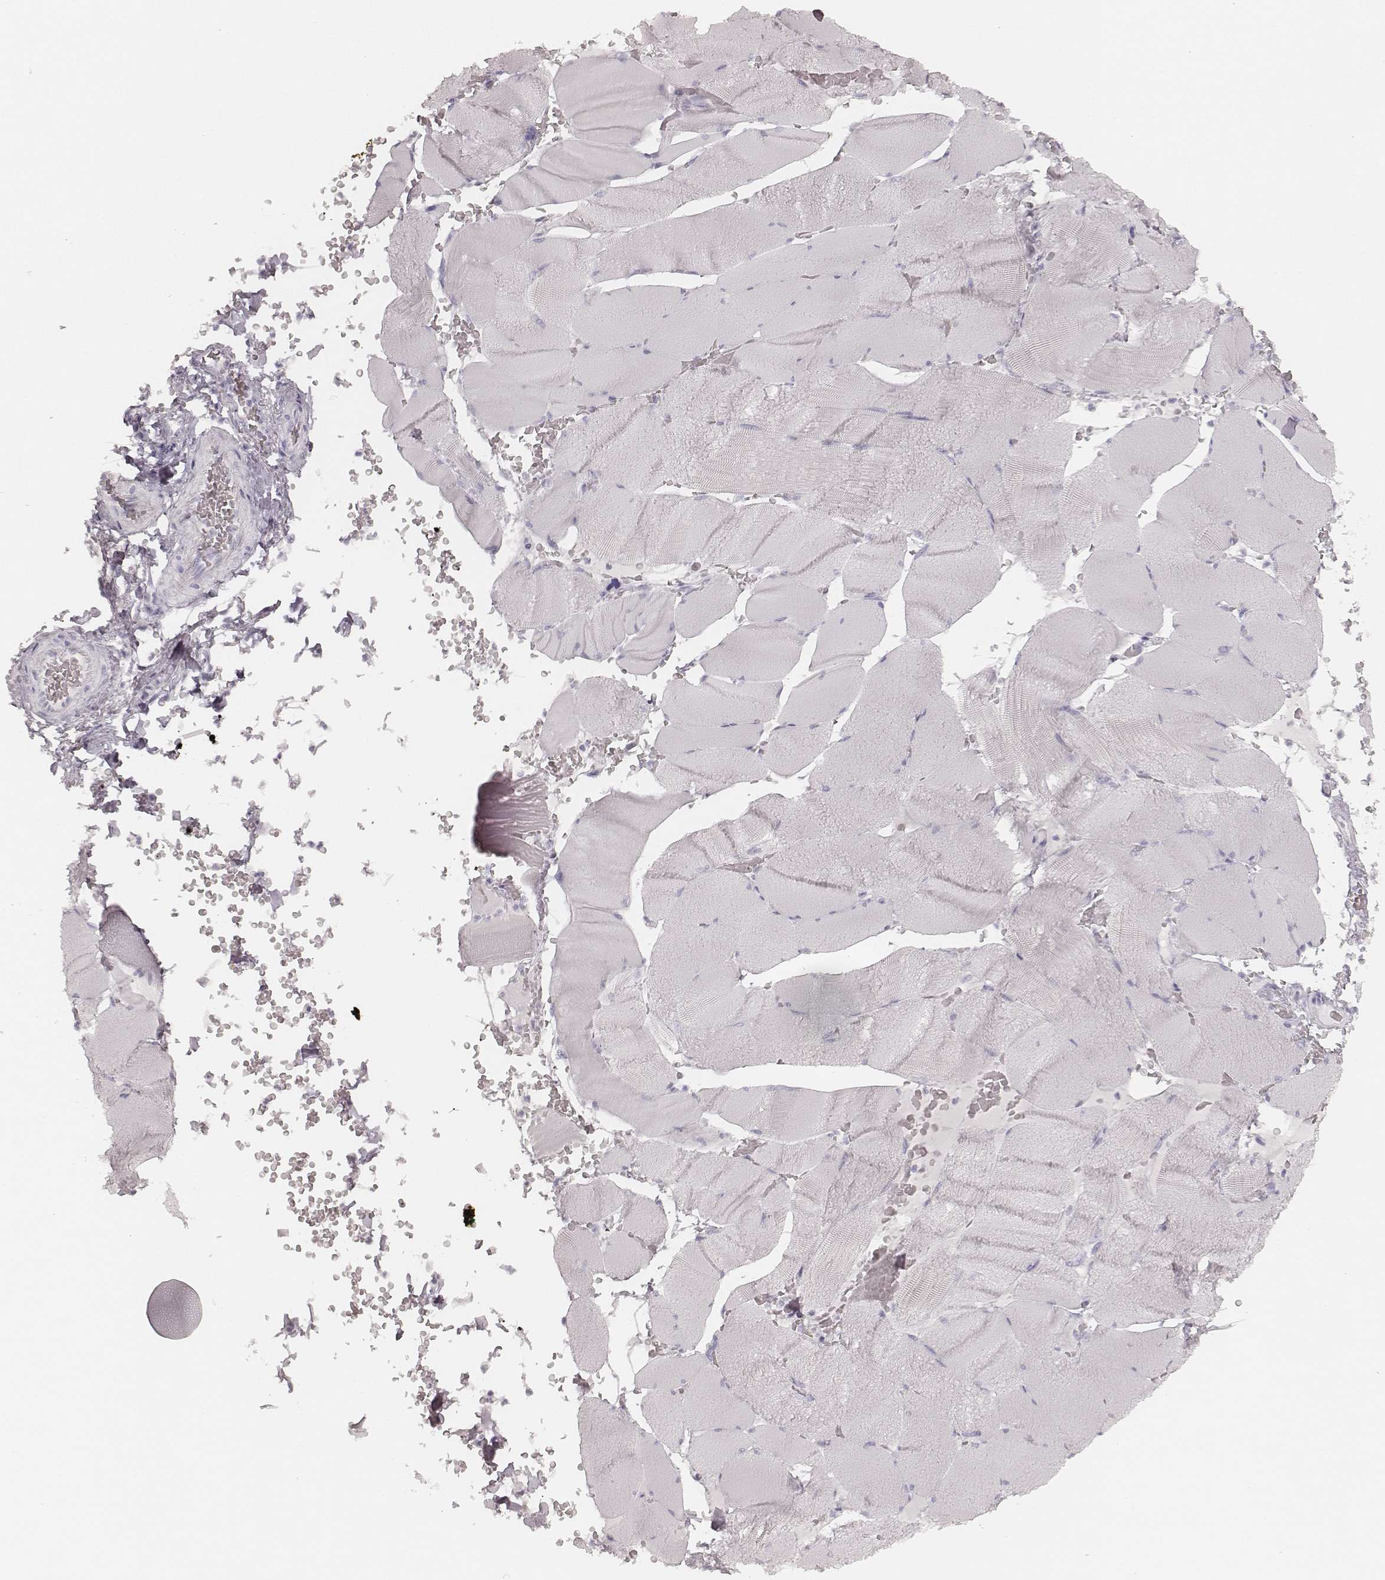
{"staining": {"intensity": "negative", "quantity": "none", "location": "none"}, "tissue": "skeletal muscle", "cell_type": "Myocytes", "image_type": "normal", "snomed": [{"axis": "morphology", "description": "Normal tissue, NOS"}, {"axis": "topography", "description": "Skeletal muscle"}], "caption": "Myocytes show no significant protein expression in unremarkable skeletal muscle. The staining is performed using DAB (3,3'-diaminobenzidine) brown chromogen with nuclei counter-stained in using hematoxylin.", "gene": "KRT72", "patient": {"sex": "male", "age": 56}}